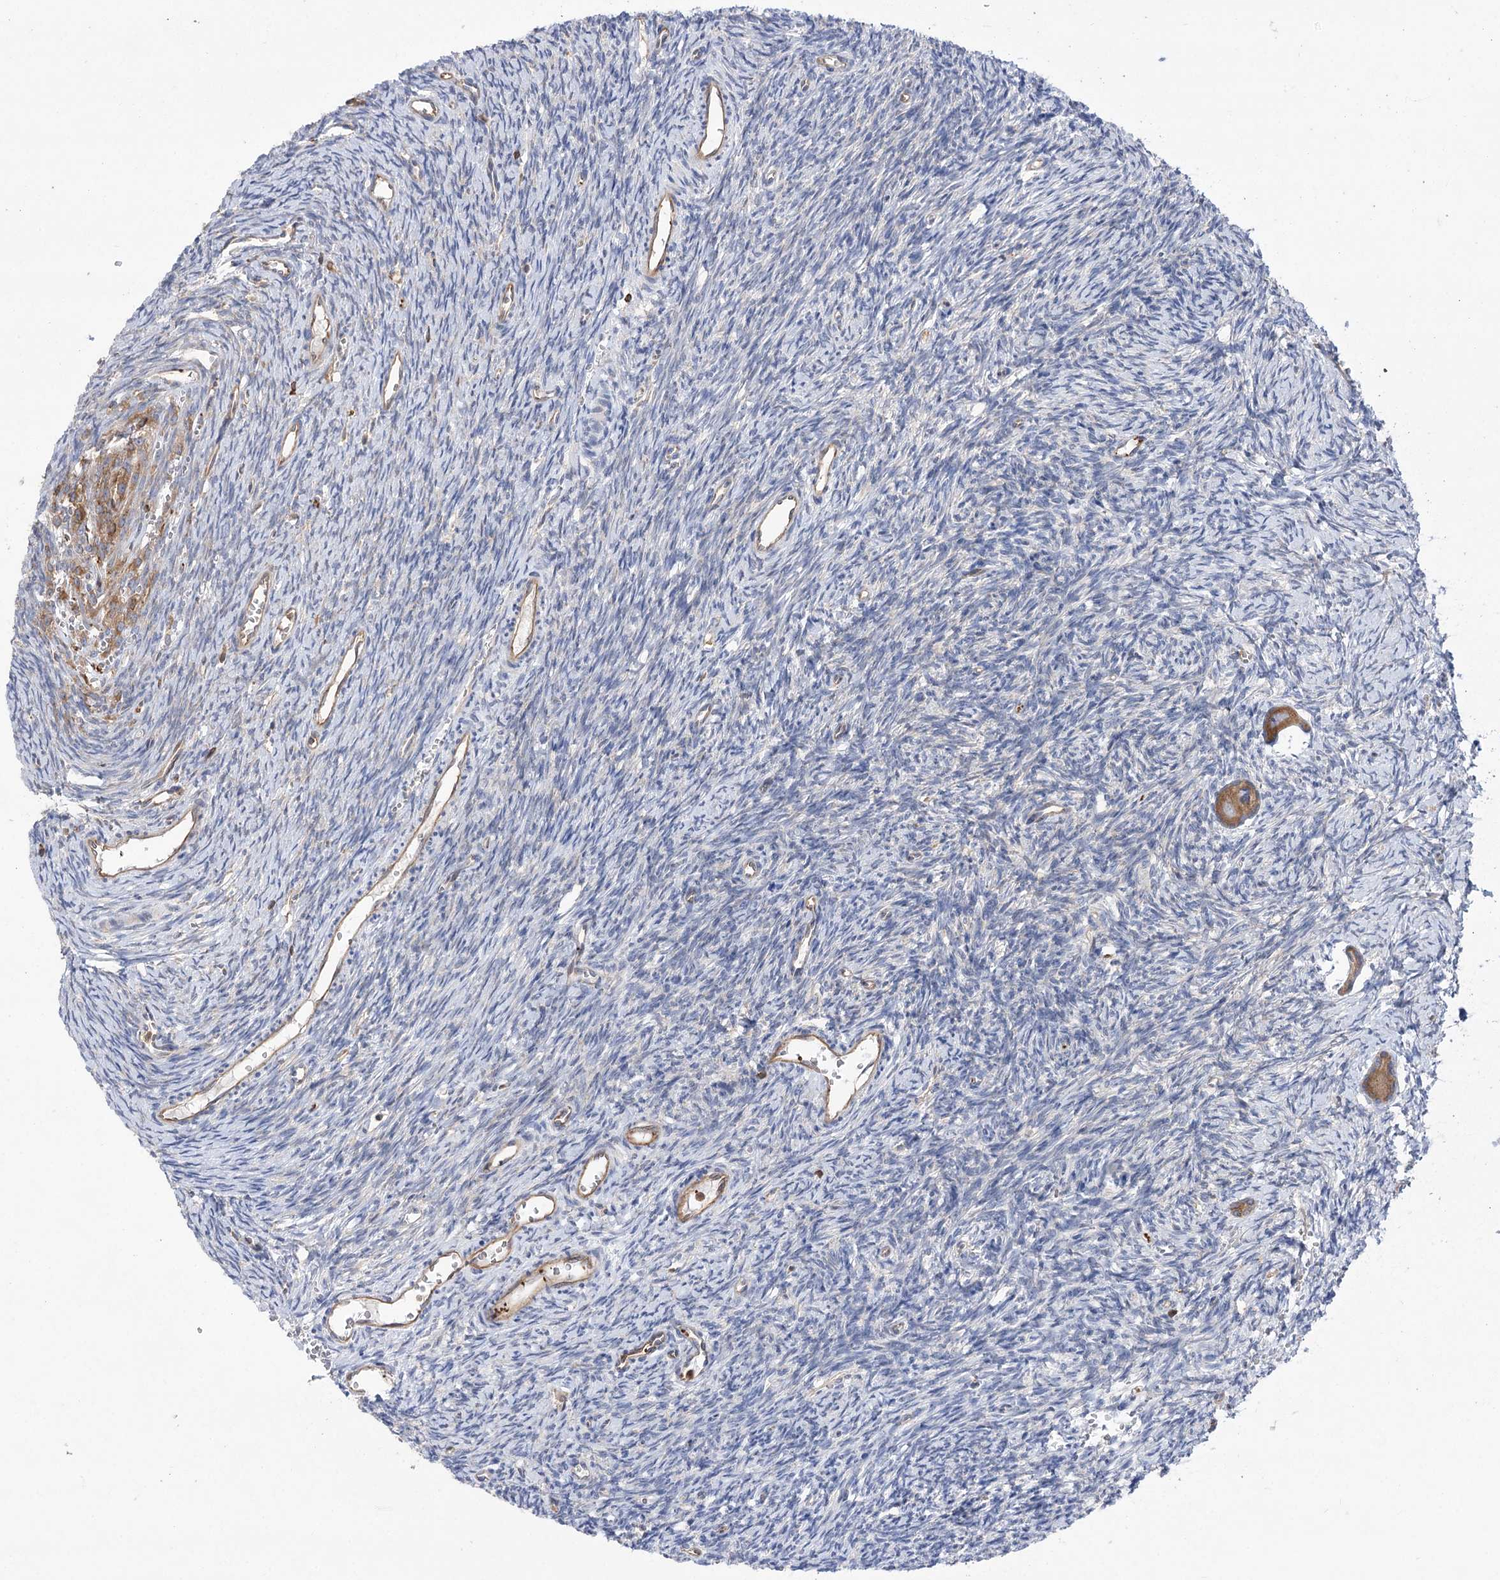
{"staining": {"intensity": "moderate", "quantity": ">75%", "location": "cytoplasmic/membranous"}, "tissue": "ovary", "cell_type": "Follicle cells", "image_type": "normal", "snomed": [{"axis": "morphology", "description": "Normal tissue, NOS"}, {"axis": "topography", "description": "Ovary"}], "caption": "An image of human ovary stained for a protein reveals moderate cytoplasmic/membranous brown staining in follicle cells. (DAB (3,3'-diaminobenzidine) IHC, brown staining for protein, blue staining for nuclei).", "gene": "VPS37B", "patient": {"sex": "female", "age": 39}}